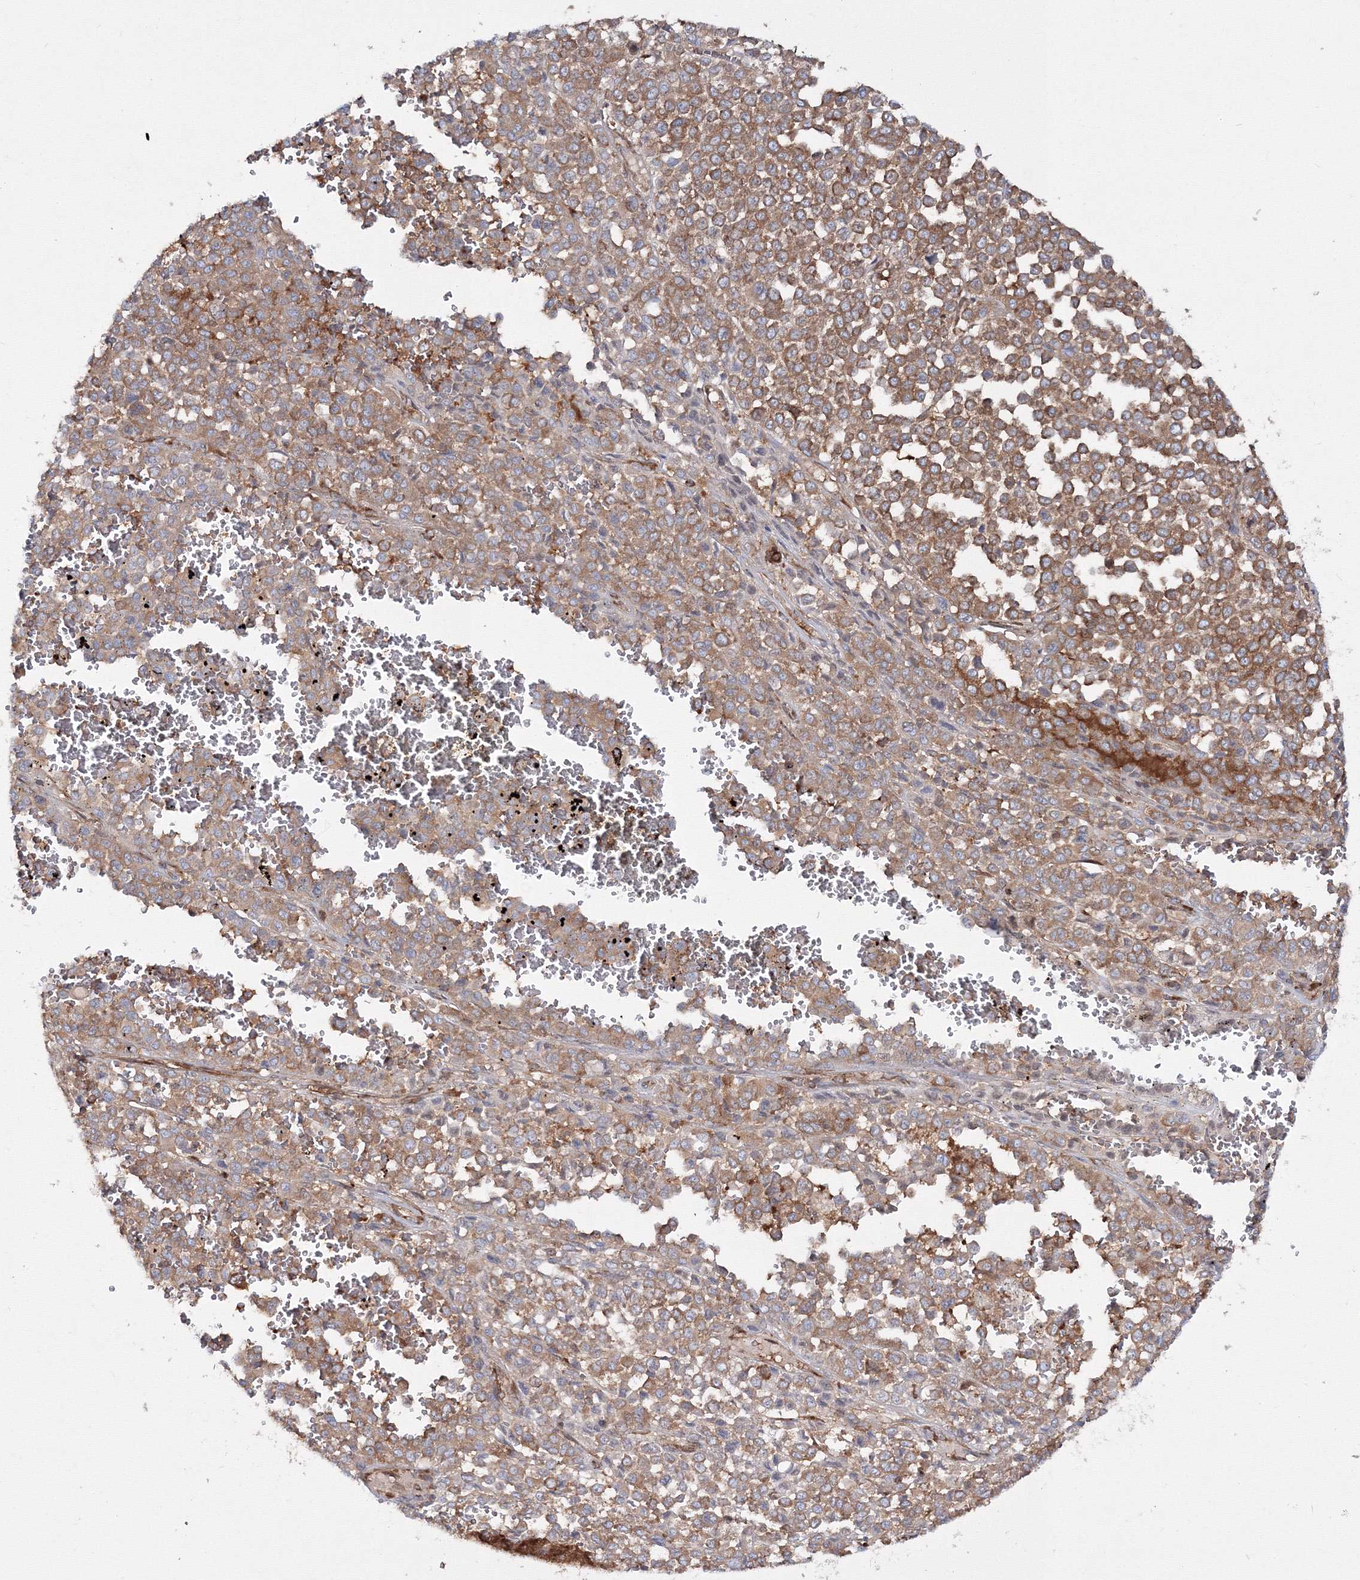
{"staining": {"intensity": "moderate", "quantity": ">75%", "location": "cytoplasmic/membranous"}, "tissue": "melanoma", "cell_type": "Tumor cells", "image_type": "cancer", "snomed": [{"axis": "morphology", "description": "Malignant melanoma, Metastatic site"}, {"axis": "topography", "description": "Pancreas"}], "caption": "A histopathology image of human malignant melanoma (metastatic site) stained for a protein shows moderate cytoplasmic/membranous brown staining in tumor cells.", "gene": "HARS1", "patient": {"sex": "female", "age": 30}}